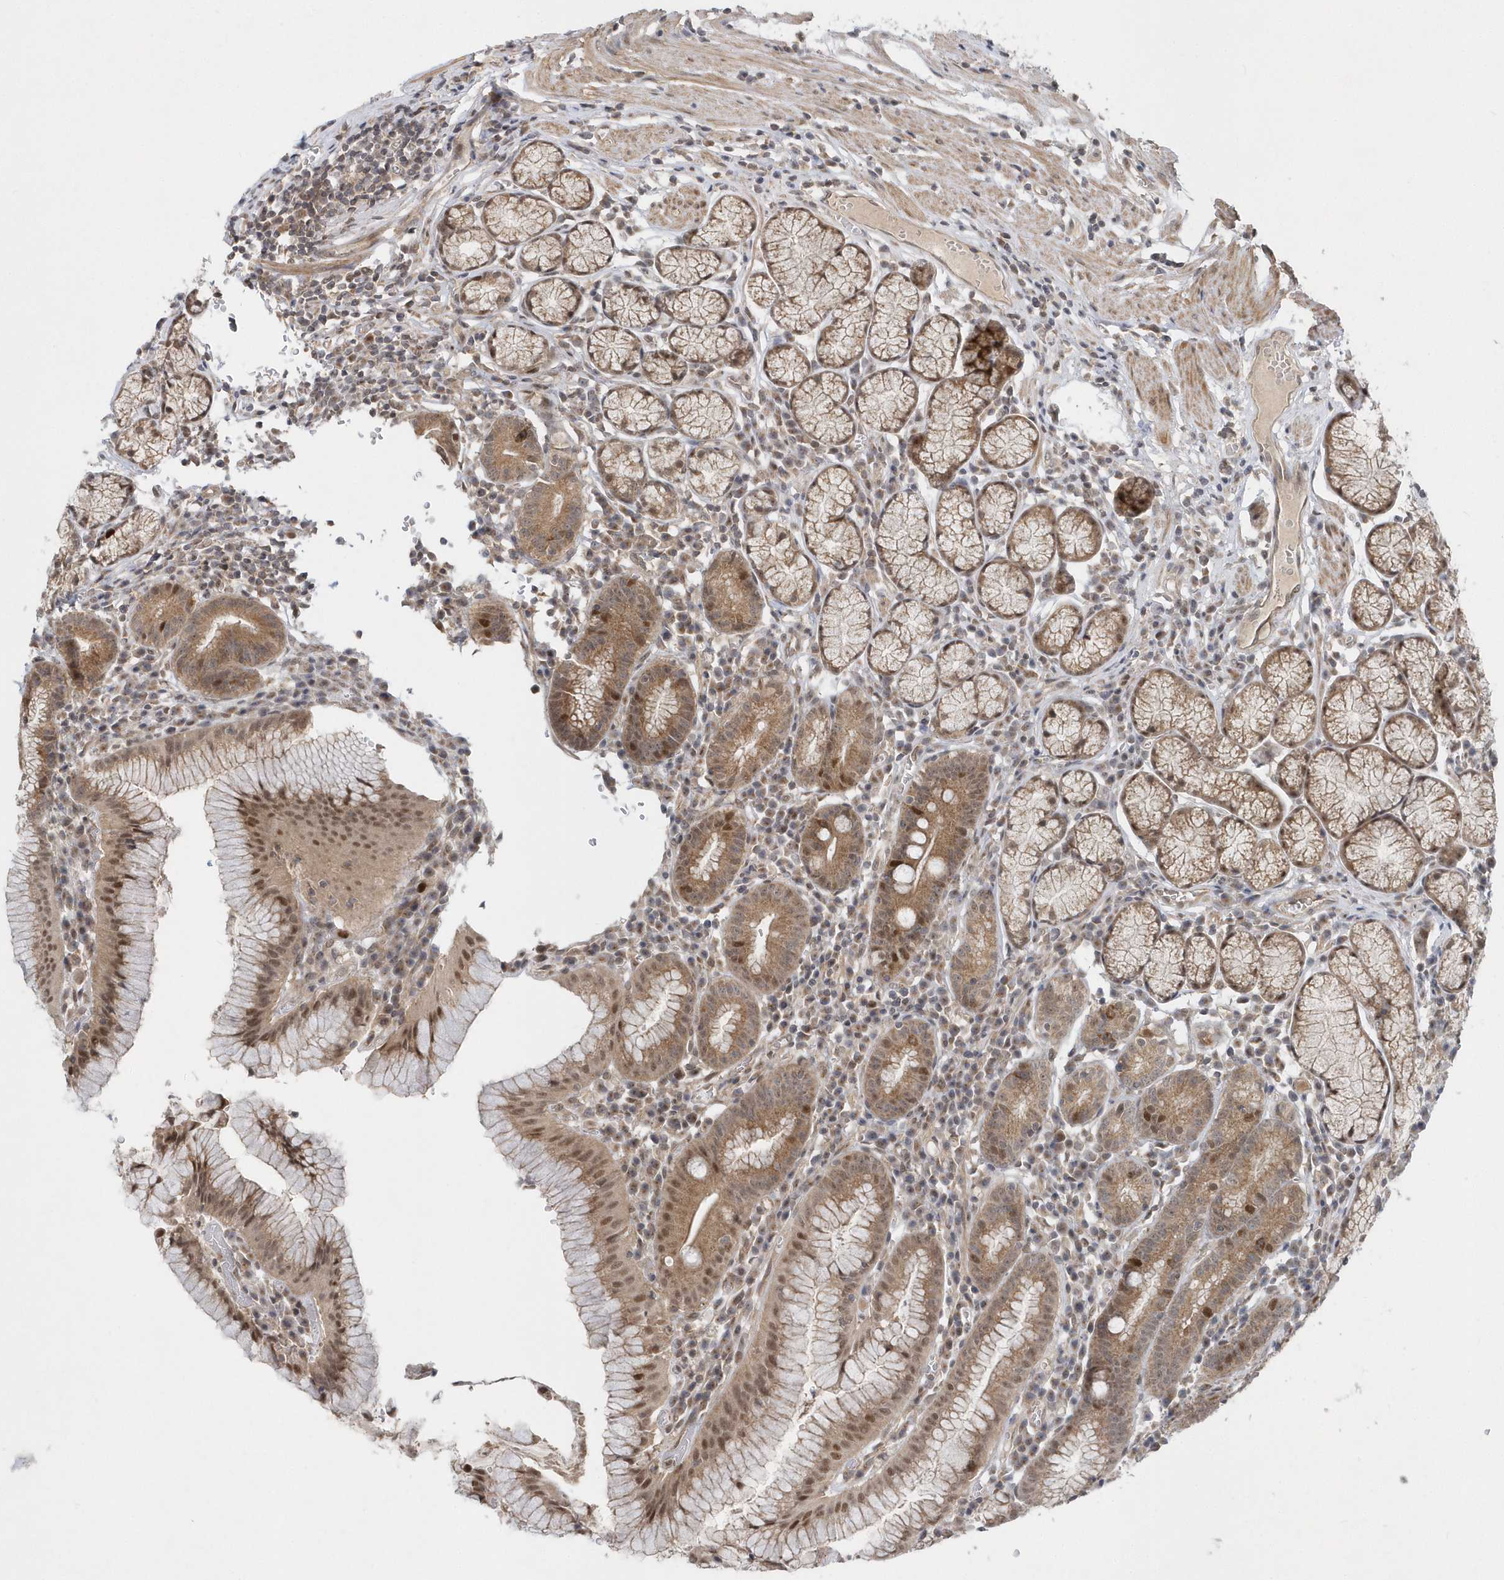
{"staining": {"intensity": "moderate", "quantity": ">75%", "location": "cytoplasmic/membranous,nuclear"}, "tissue": "stomach", "cell_type": "Glandular cells", "image_type": "normal", "snomed": [{"axis": "morphology", "description": "Normal tissue, NOS"}, {"axis": "topography", "description": "Stomach"}], "caption": "Glandular cells show medium levels of moderate cytoplasmic/membranous,nuclear expression in approximately >75% of cells in benign human stomach.", "gene": "MXI1", "patient": {"sex": "male", "age": 55}}